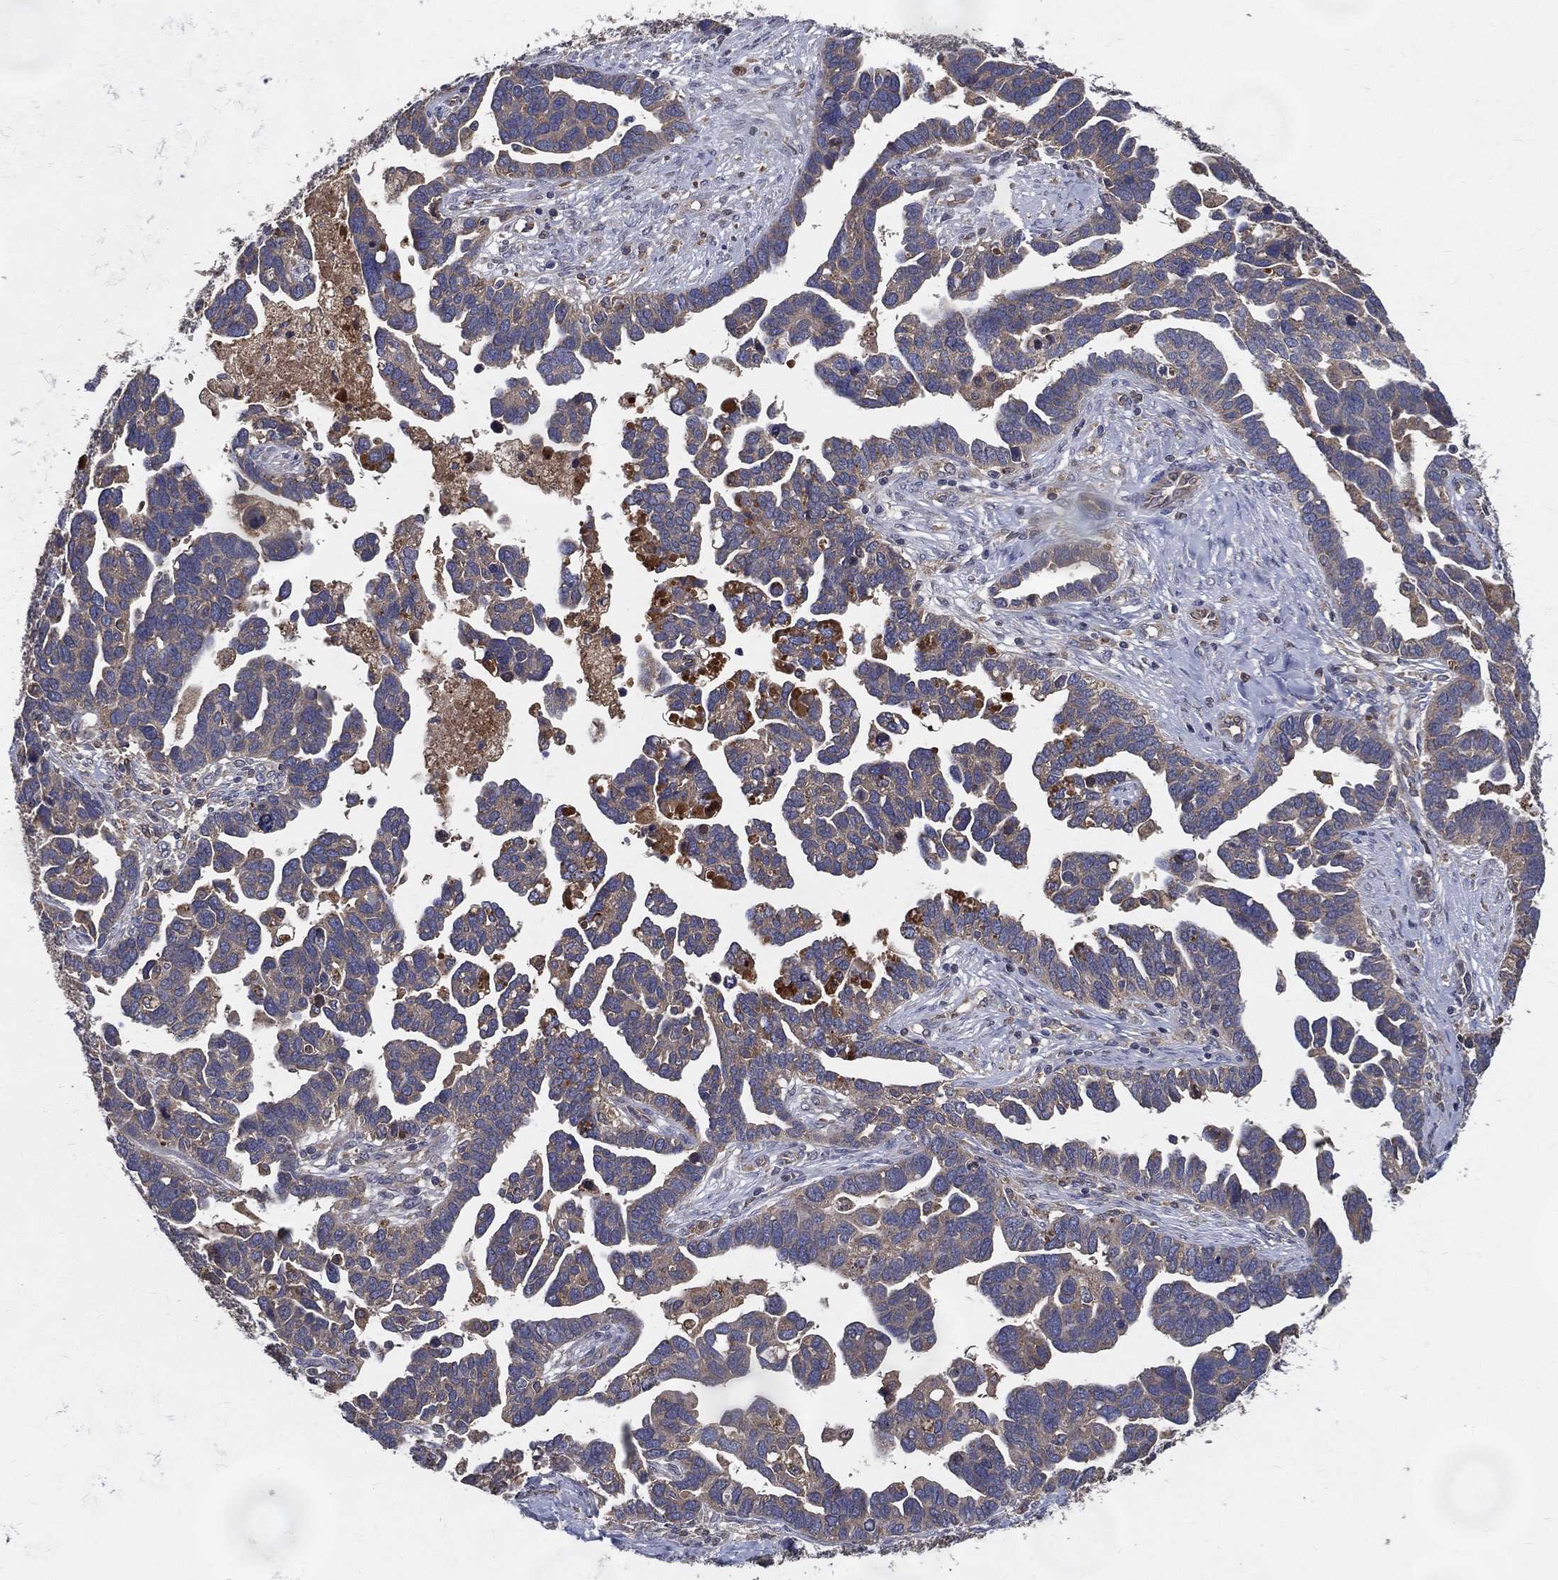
{"staining": {"intensity": "weak", "quantity": "<25%", "location": "cytoplasmic/membranous"}, "tissue": "ovarian cancer", "cell_type": "Tumor cells", "image_type": "cancer", "snomed": [{"axis": "morphology", "description": "Cystadenocarcinoma, serous, NOS"}, {"axis": "topography", "description": "Ovary"}], "caption": "IHC of ovarian cancer shows no expression in tumor cells. The staining is performed using DAB (3,3'-diaminobenzidine) brown chromogen with nuclei counter-stained in using hematoxylin.", "gene": "MT-ND1", "patient": {"sex": "female", "age": 54}}